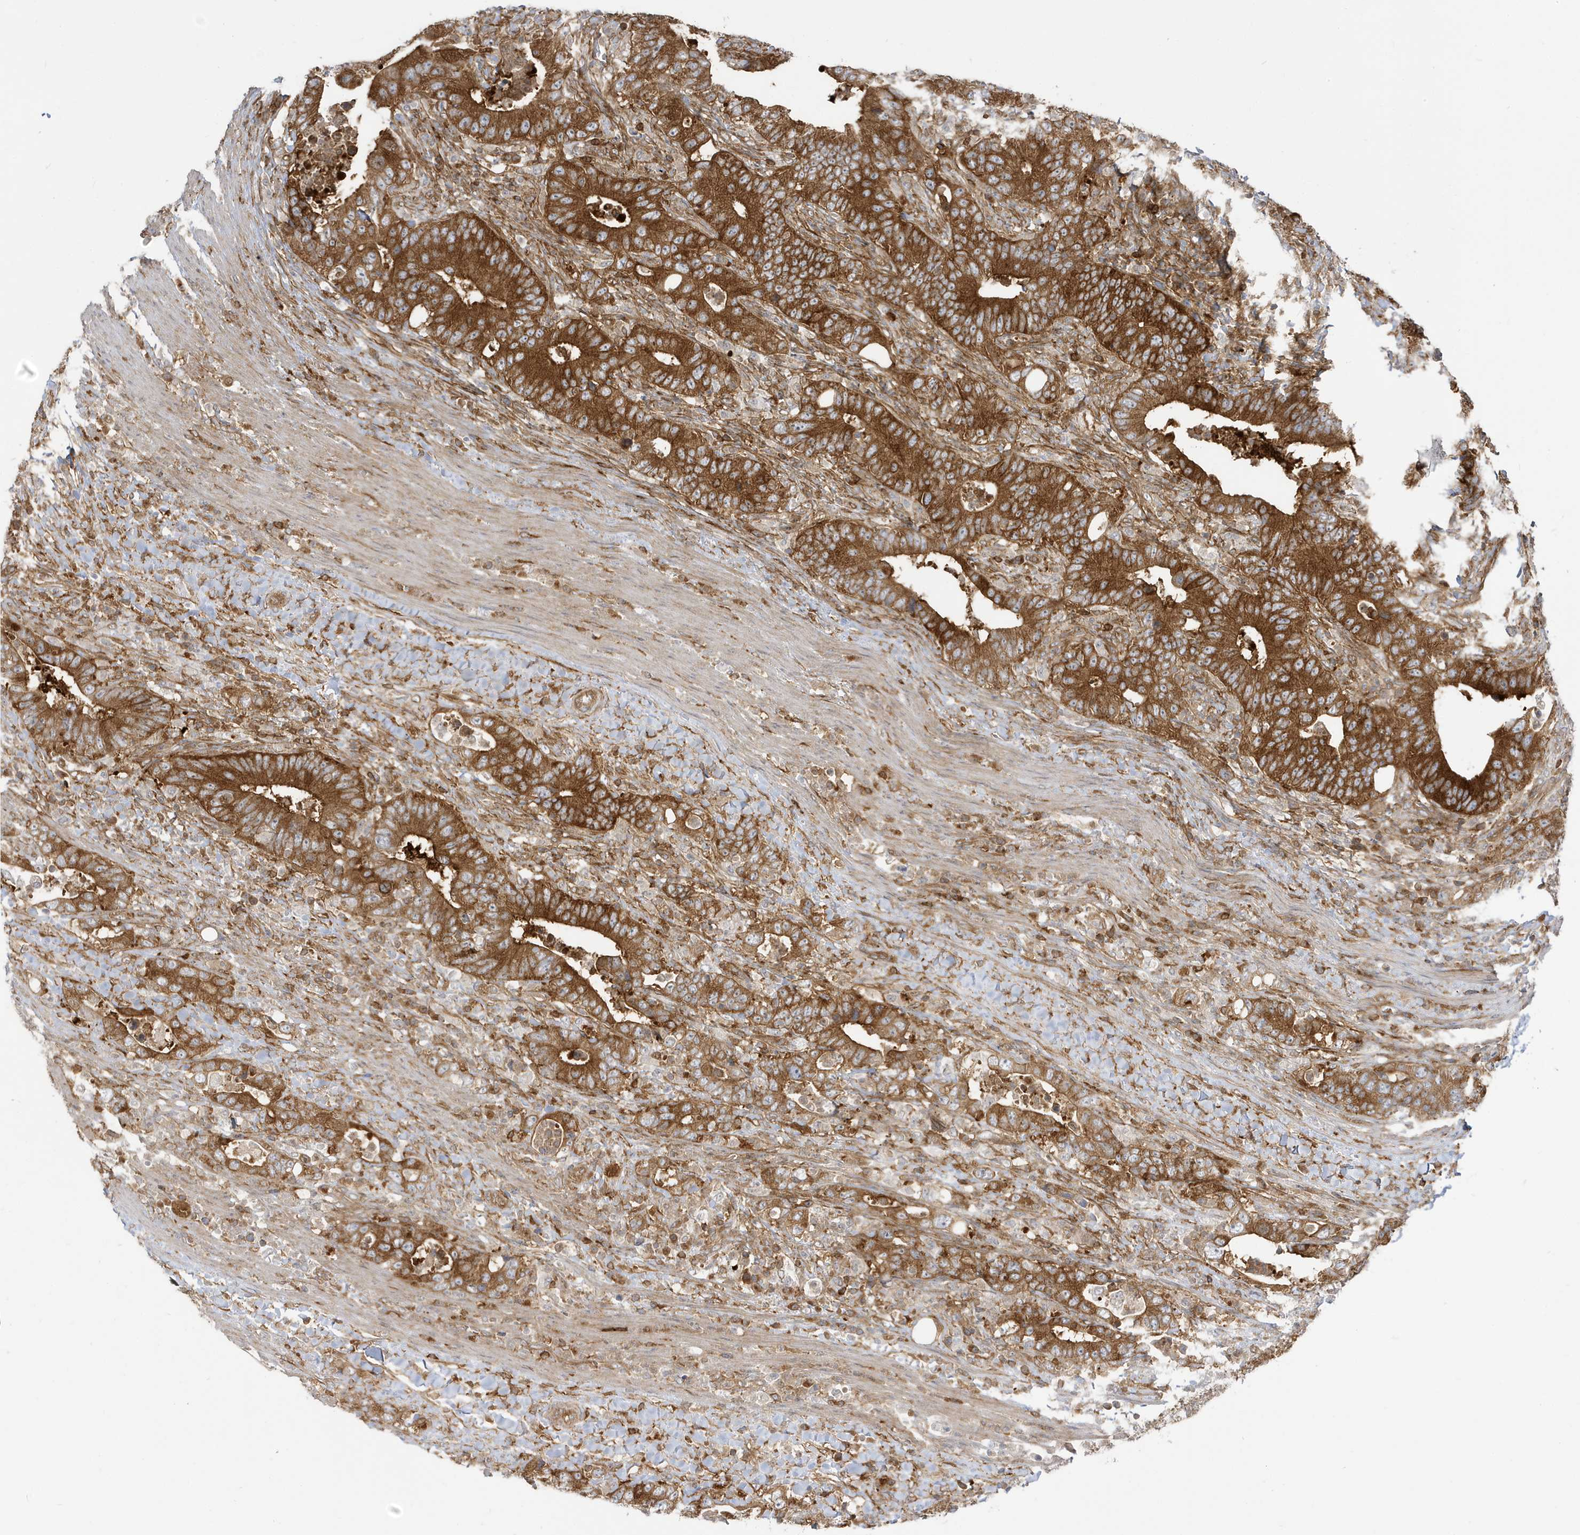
{"staining": {"intensity": "moderate", "quantity": ">75%", "location": "cytoplasmic/membranous"}, "tissue": "colorectal cancer", "cell_type": "Tumor cells", "image_type": "cancer", "snomed": [{"axis": "morphology", "description": "Adenocarcinoma, NOS"}, {"axis": "topography", "description": "Colon"}], "caption": "Protein staining of colorectal adenocarcinoma tissue displays moderate cytoplasmic/membranous expression in approximately >75% of tumor cells. (DAB IHC with brightfield microscopy, high magnification).", "gene": "STAM", "patient": {"sex": "female", "age": 75}}